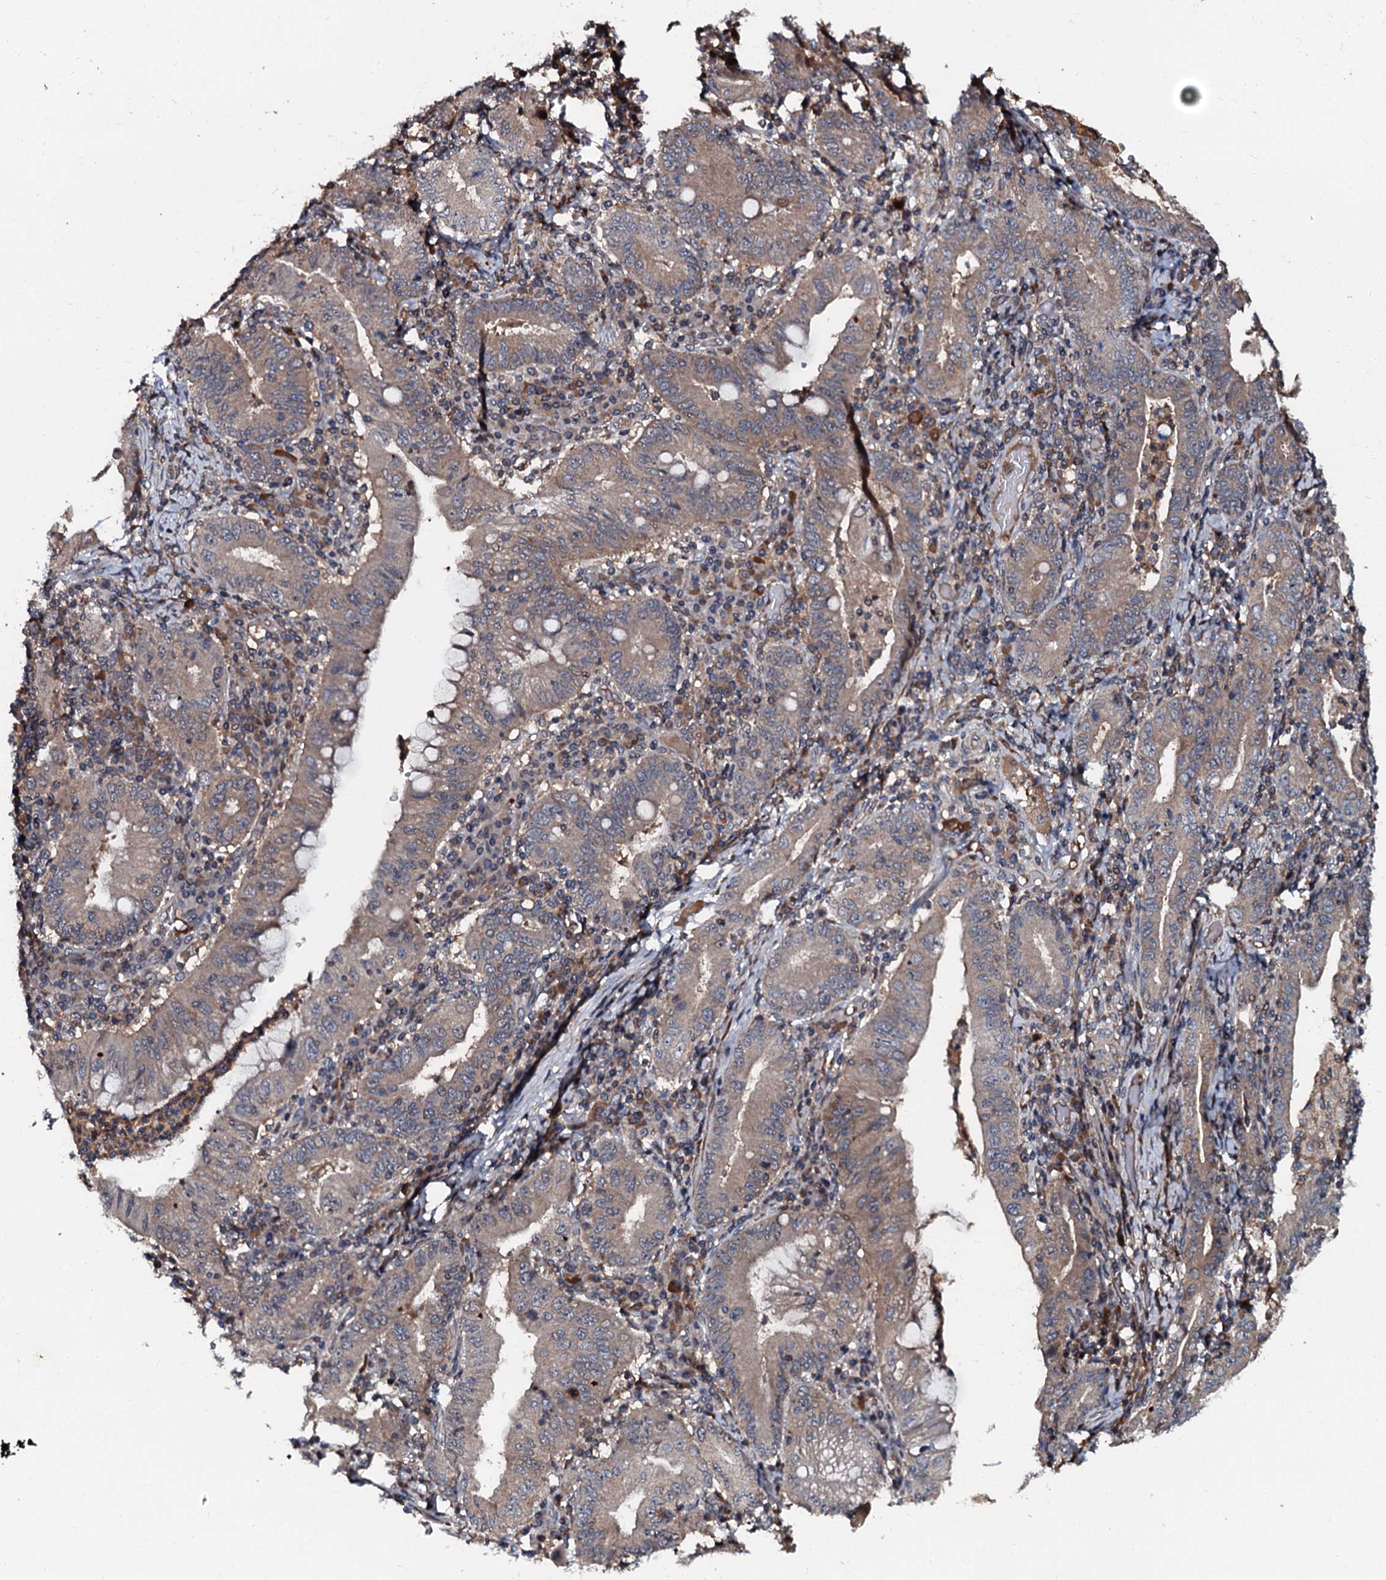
{"staining": {"intensity": "weak", "quantity": "25%-75%", "location": "cytoplasmic/membranous"}, "tissue": "stomach cancer", "cell_type": "Tumor cells", "image_type": "cancer", "snomed": [{"axis": "morphology", "description": "Normal tissue, NOS"}, {"axis": "morphology", "description": "Adenocarcinoma, NOS"}, {"axis": "topography", "description": "Esophagus"}, {"axis": "topography", "description": "Stomach, upper"}, {"axis": "topography", "description": "Peripheral nerve tissue"}], "caption": "About 25%-75% of tumor cells in human adenocarcinoma (stomach) demonstrate weak cytoplasmic/membranous protein positivity as visualized by brown immunohistochemical staining.", "gene": "N4BP1", "patient": {"sex": "male", "age": 62}}